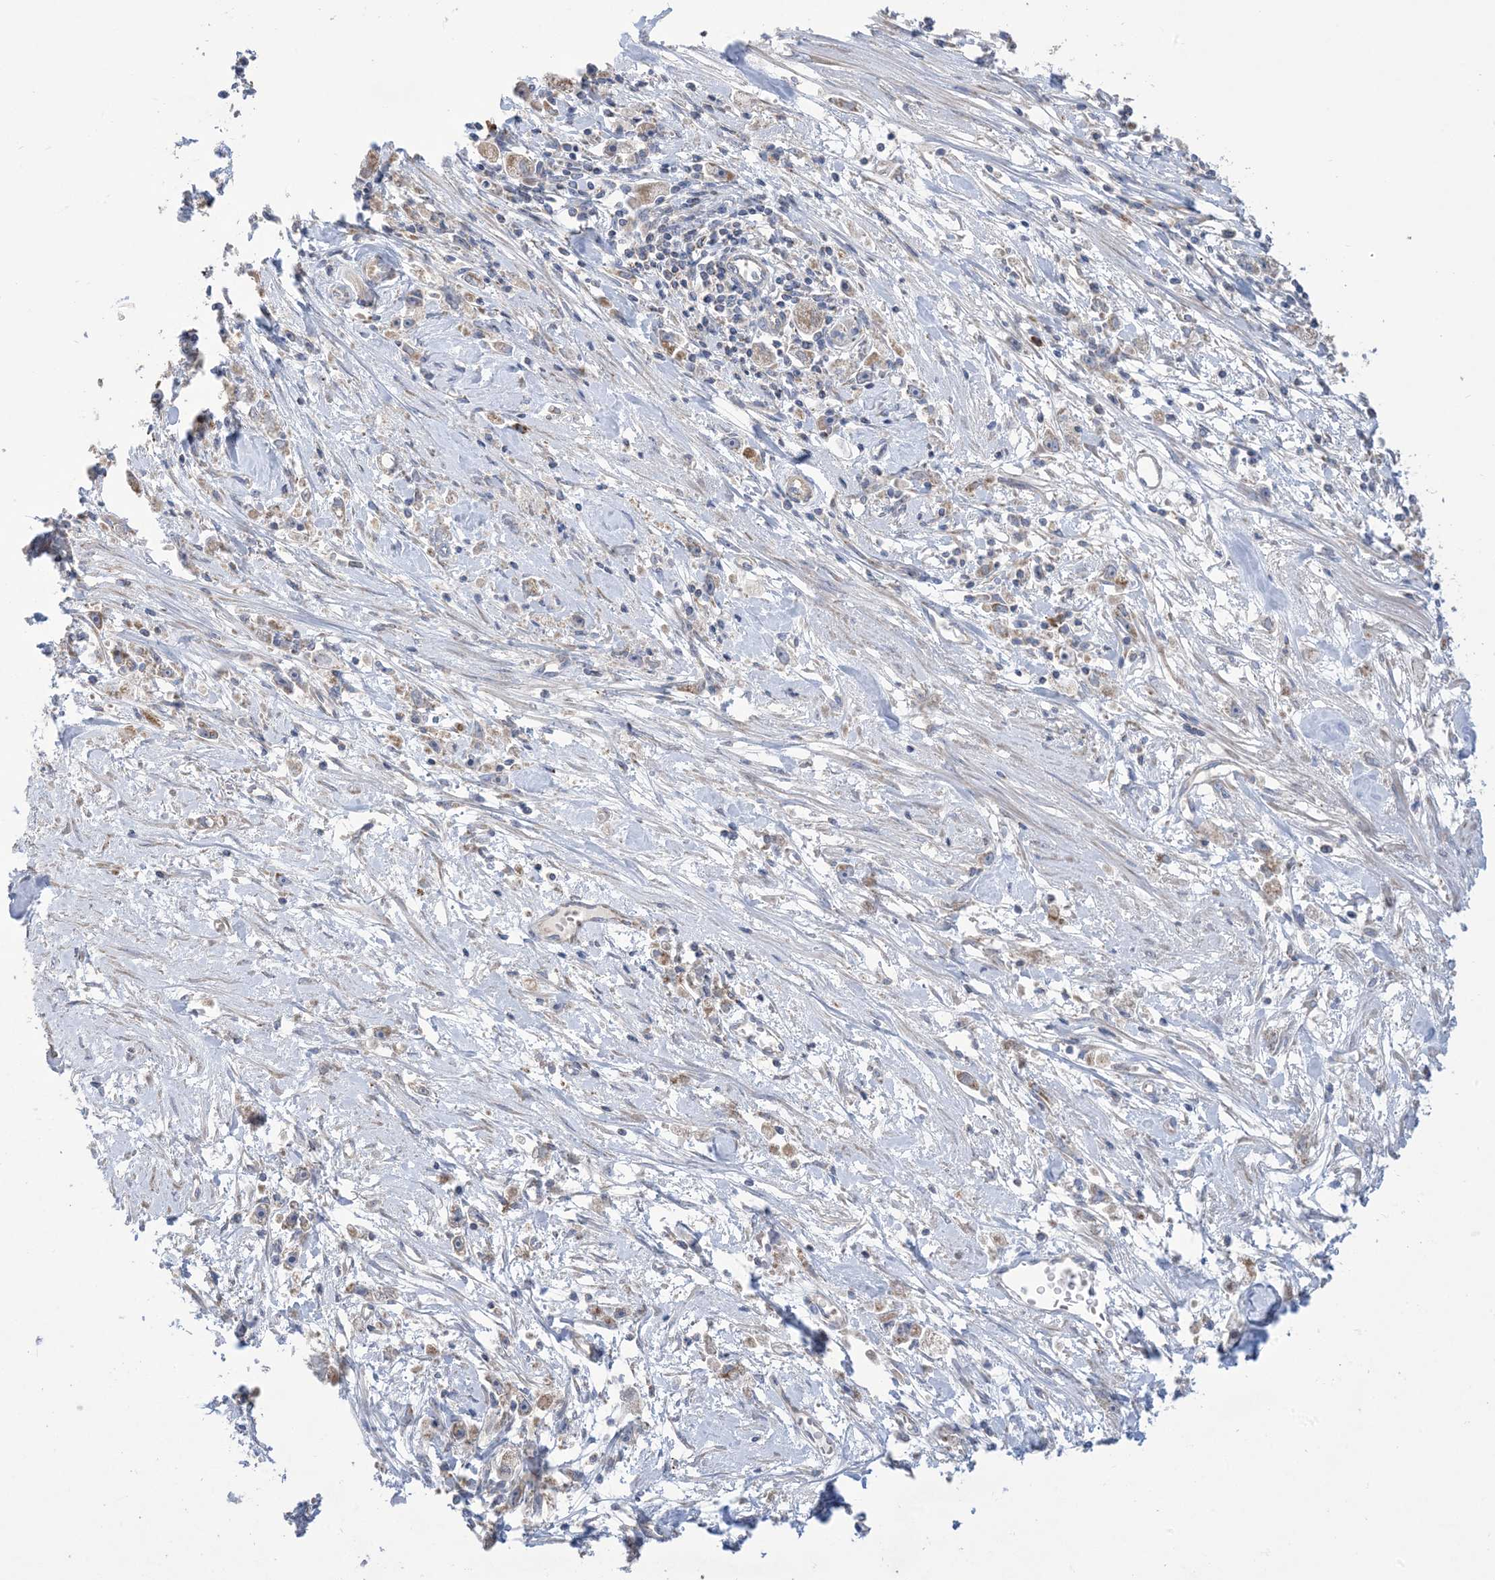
{"staining": {"intensity": "negative", "quantity": "none", "location": "none"}, "tissue": "stomach cancer", "cell_type": "Tumor cells", "image_type": "cancer", "snomed": [{"axis": "morphology", "description": "Adenocarcinoma, NOS"}, {"axis": "topography", "description": "Stomach"}], "caption": "The photomicrograph reveals no staining of tumor cells in stomach cancer. (DAB (3,3'-diaminobenzidine) immunohistochemistry visualized using brightfield microscopy, high magnification).", "gene": "CLEC16A", "patient": {"sex": "female", "age": 59}}